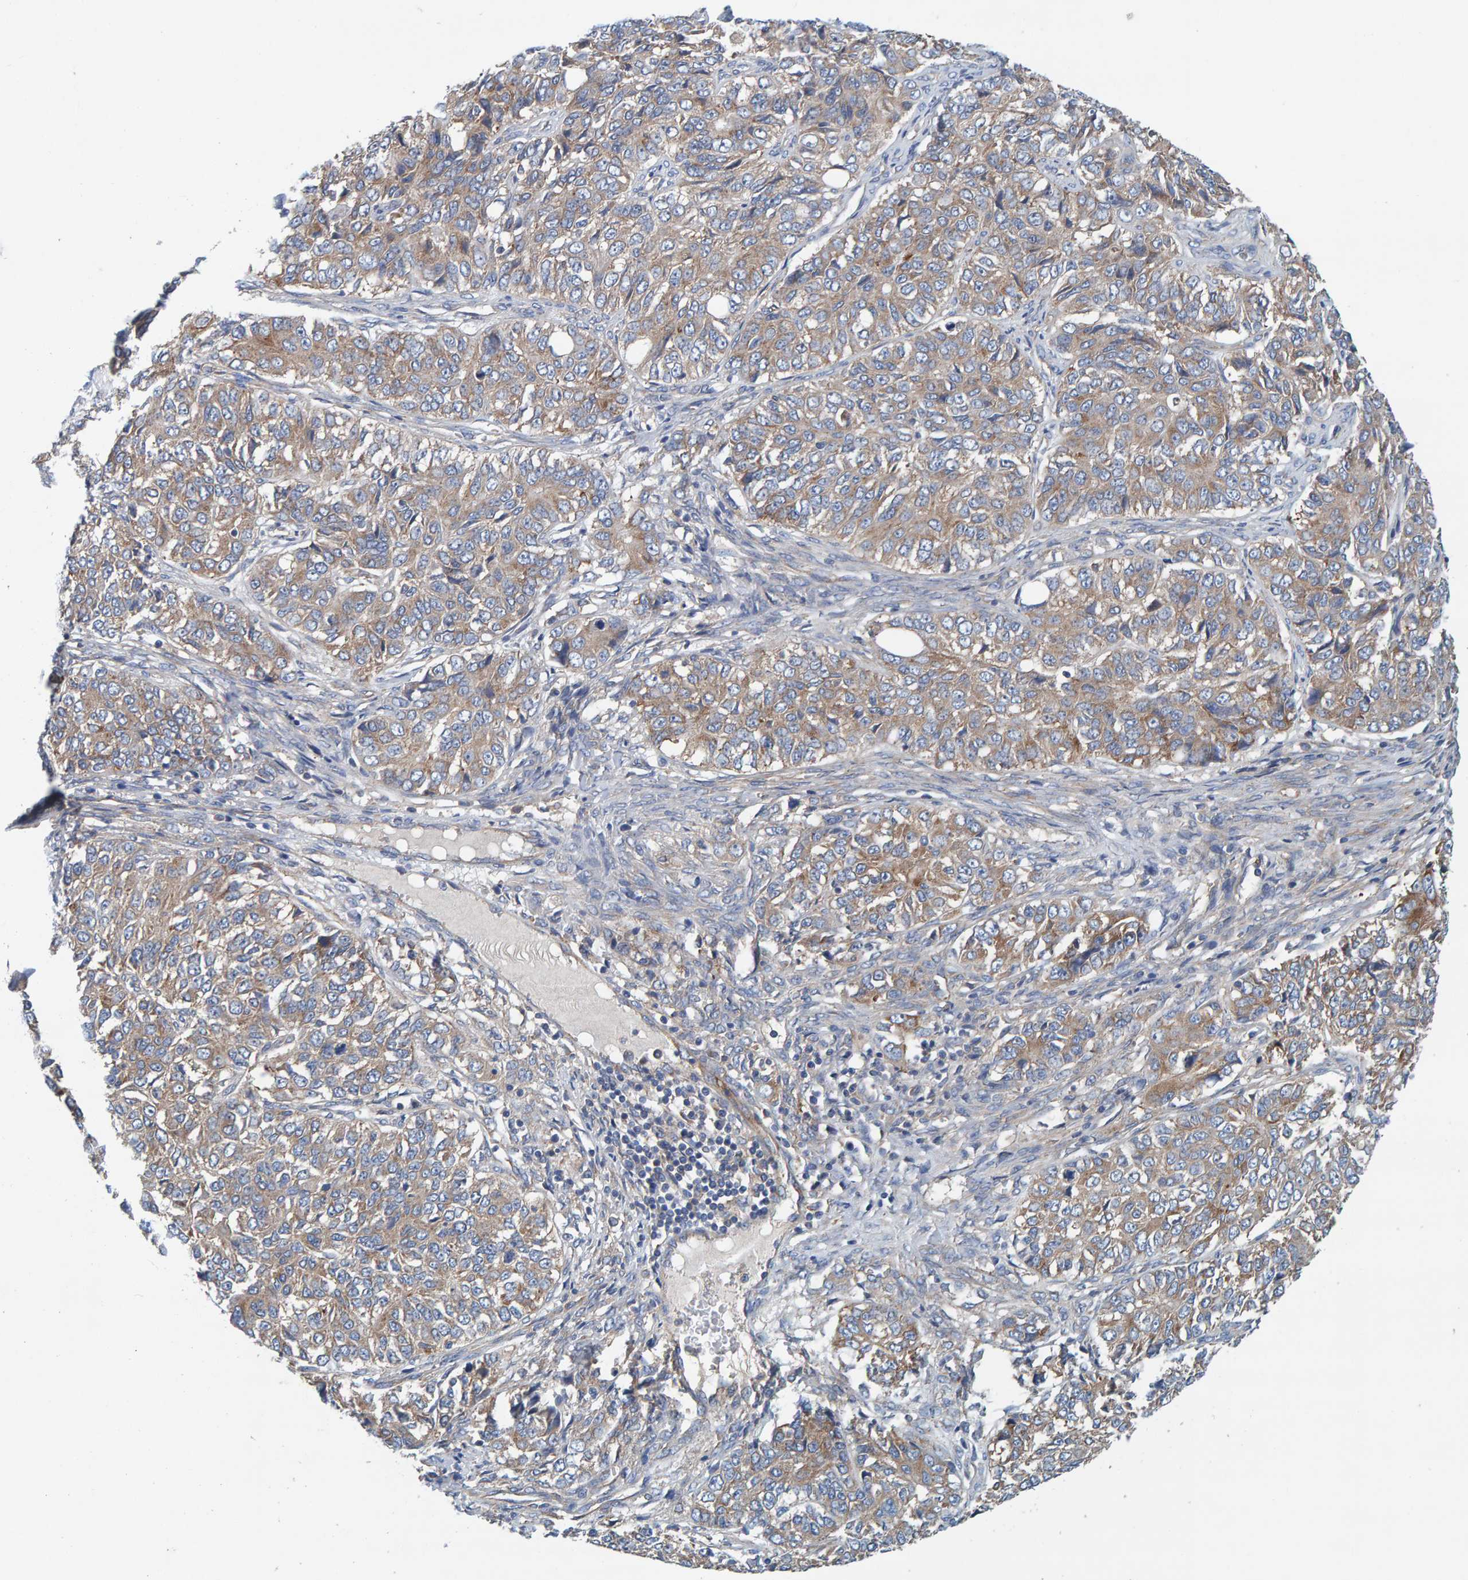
{"staining": {"intensity": "weak", "quantity": ">75%", "location": "cytoplasmic/membranous"}, "tissue": "ovarian cancer", "cell_type": "Tumor cells", "image_type": "cancer", "snomed": [{"axis": "morphology", "description": "Carcinoma, endometroid"}, {"axis": "topography", "description": "Ovary"}], "caption": "Immunohistochemistry staining of ovarian endometroid carcinoma, which shows low levels of weak cytoplasmic/membranous staining in about >75% of tumor cells indicating weak cytoplasmic/membranous protein staining. The staining was performed using DAB (3,3'-diaminobenzidine) (brown) for protein detection and nuclei were counterstained in hematoxylin (blue).", "gene": "MKLN1", "patient": {"sex": "female", "age": 51}}